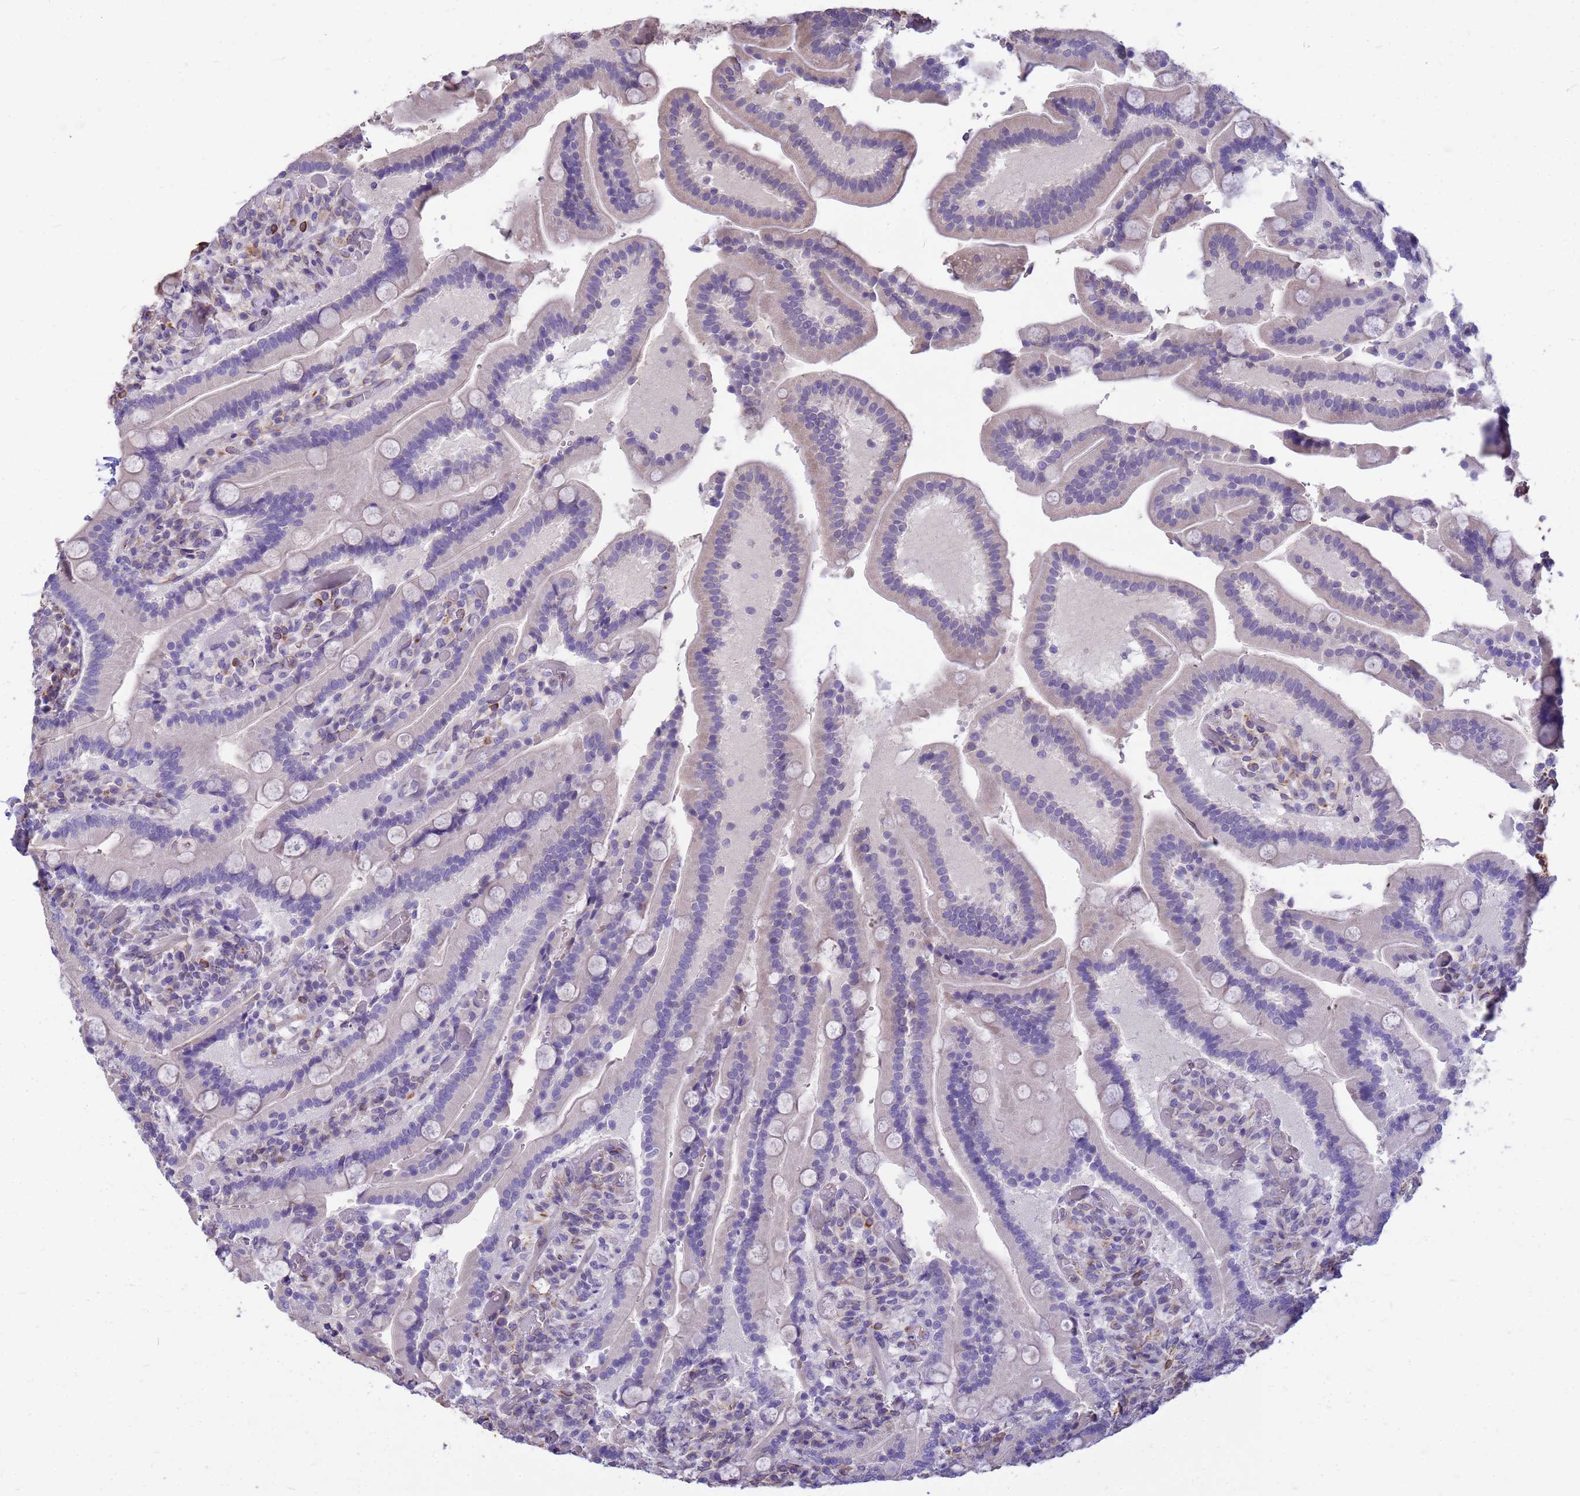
{"staining": {"intensity": "negative", "quantity": "none", "location": "none"}, "tissue": "duodenum", "cell_type": "Glandular cells", "image_type": "normal", "snomed": [{"axis": "morphology", "description": "Normal tissue, NOS"}, {"axis": "topography", "description": "Duodenum"}], "caption": "This is an immunohistochemistry (IHC) histopathology image of unremarkable duodenum. There is no expression in glandular cells.", "gene": "TCEAL3", "patient": {"sex": "female", "age": 62}}